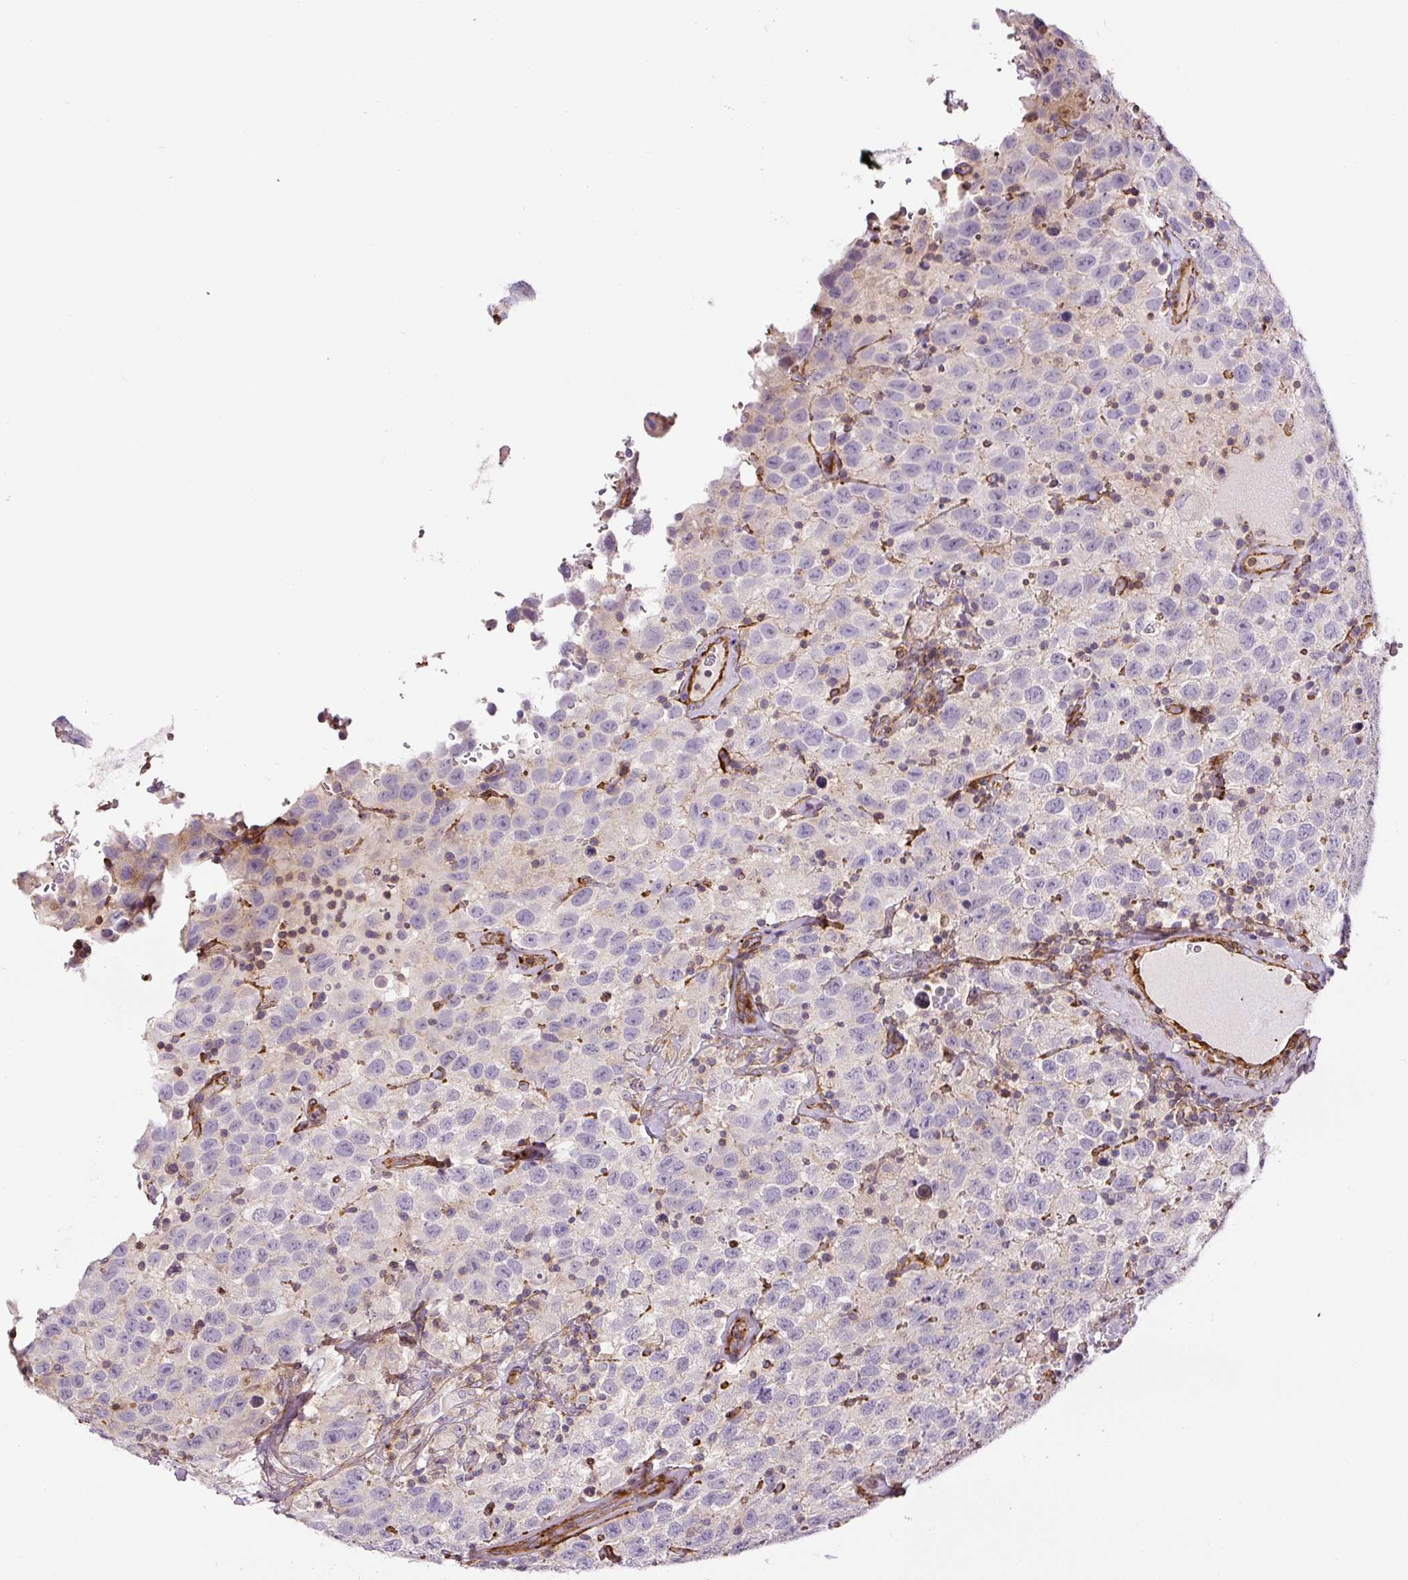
{"staining": {"intensity": "negative", "quantity": "none", "location": "none"}, "tissue": "testis cancer", "cell_type": "Tumor cells", "image_type": "cancer", "snomed": [{"axis": "morphology", "description": "Seminoma, NOS"}, {"axis": "topography", "description": "Testis"}], "caption": "This is a histopathology image of immunohistochemistry staining of testis seminoma, which shows no expression in tumor cells.", "gene": "MYL12A", "patient": {"sex": "male", "age": 41}}